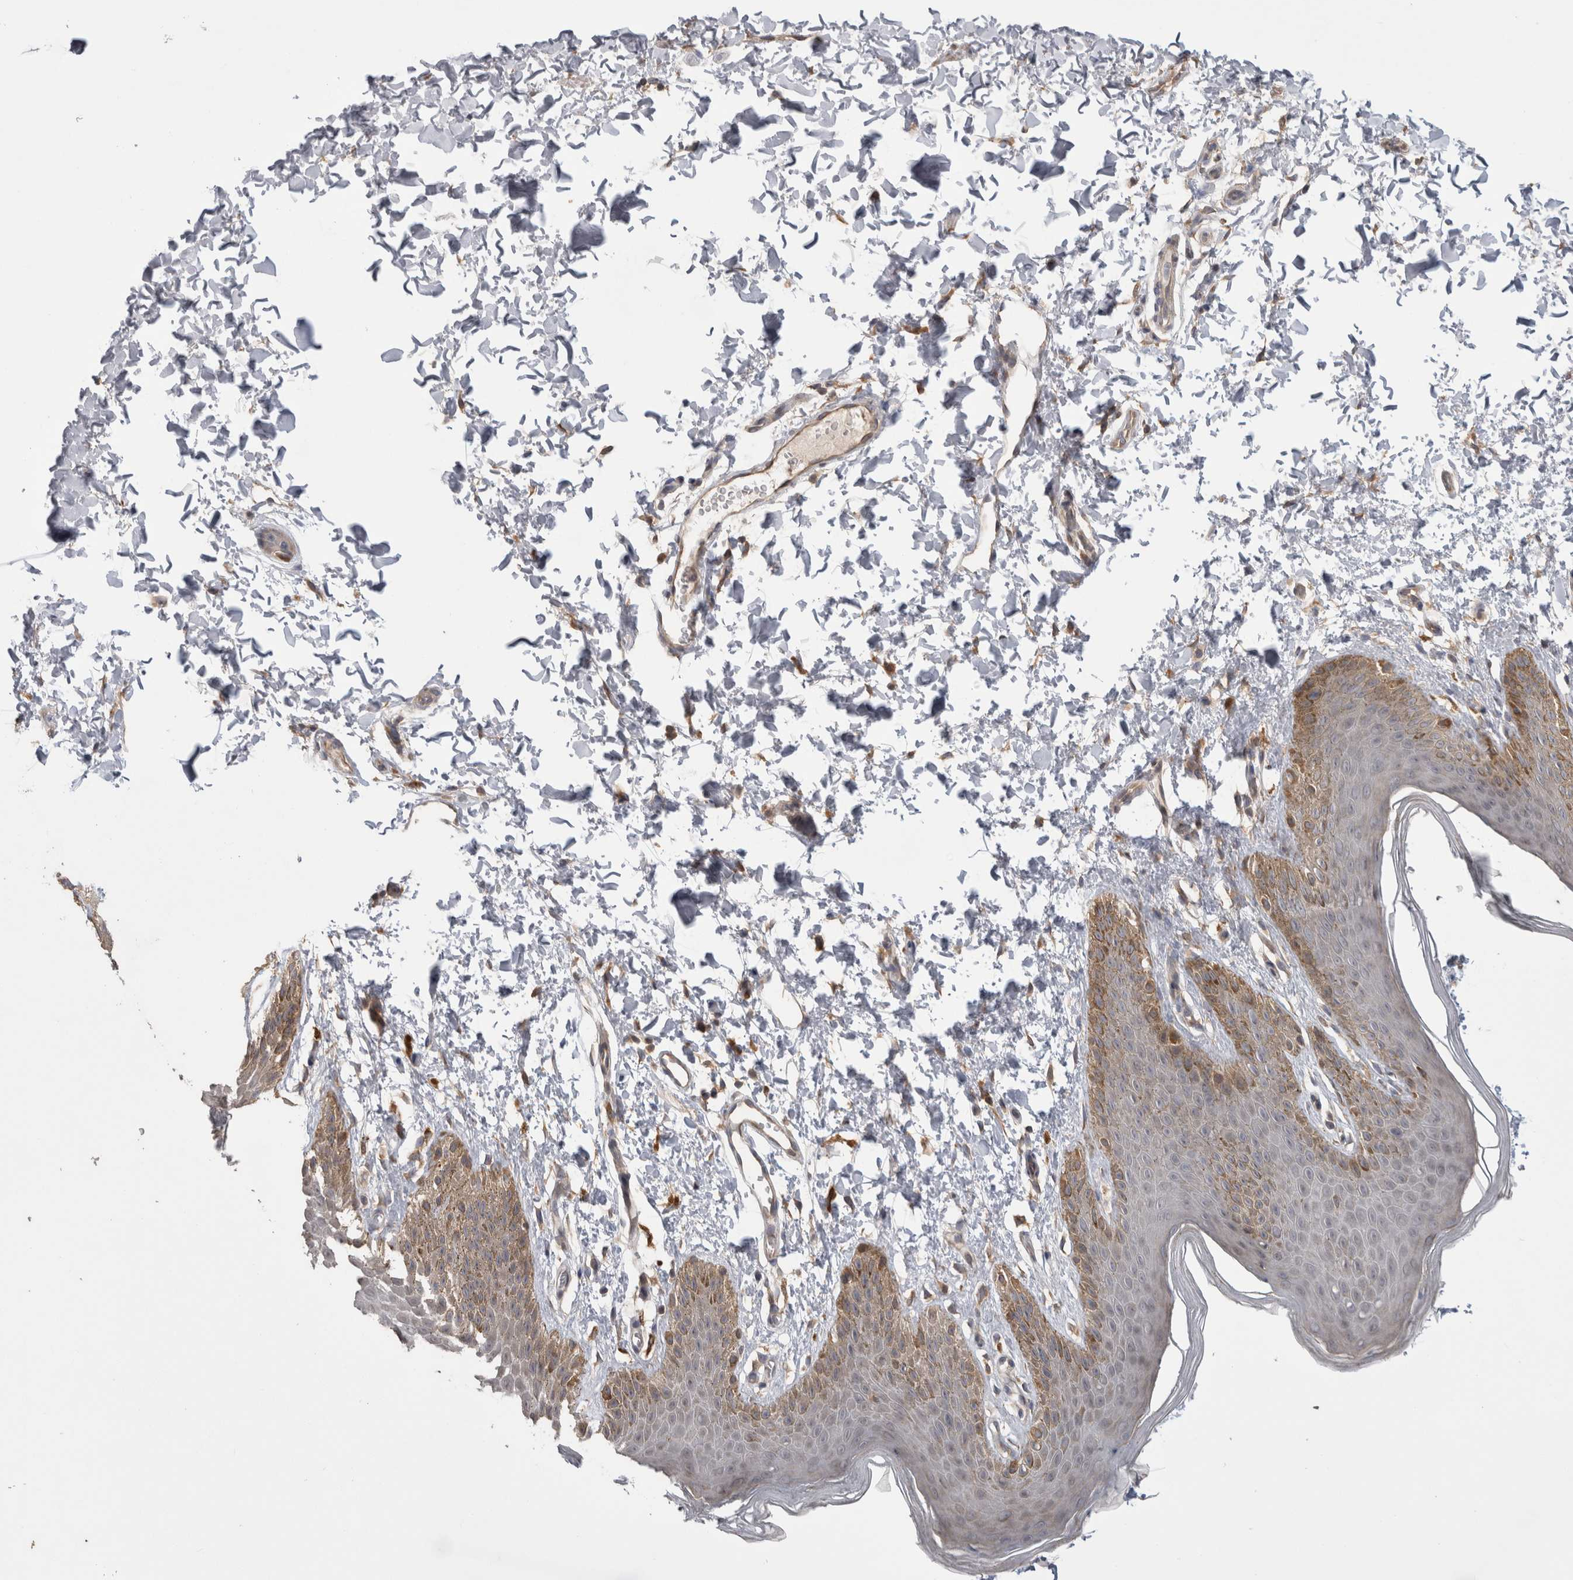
{"staining": {"intensity": "weak", "quantity": "<25%", "location": "cytoplasmic/membranous"}, "tissue": "skin", "cell_type": "Epidermal cells", "image_type": "normal", "snomed": [{"axis": "morphology", "description": "Normal tissue, NOS"}, {"axis": "topography", "description": "Anal"}, {"axis": "topography", "description": "Peripheral nerve tissue"}], "caption": "Protein analysis of normal skin displays no significant positivity in epidermal cells.", "gene": "TBCE", "patient": {"sex": "male", "age": 44}}